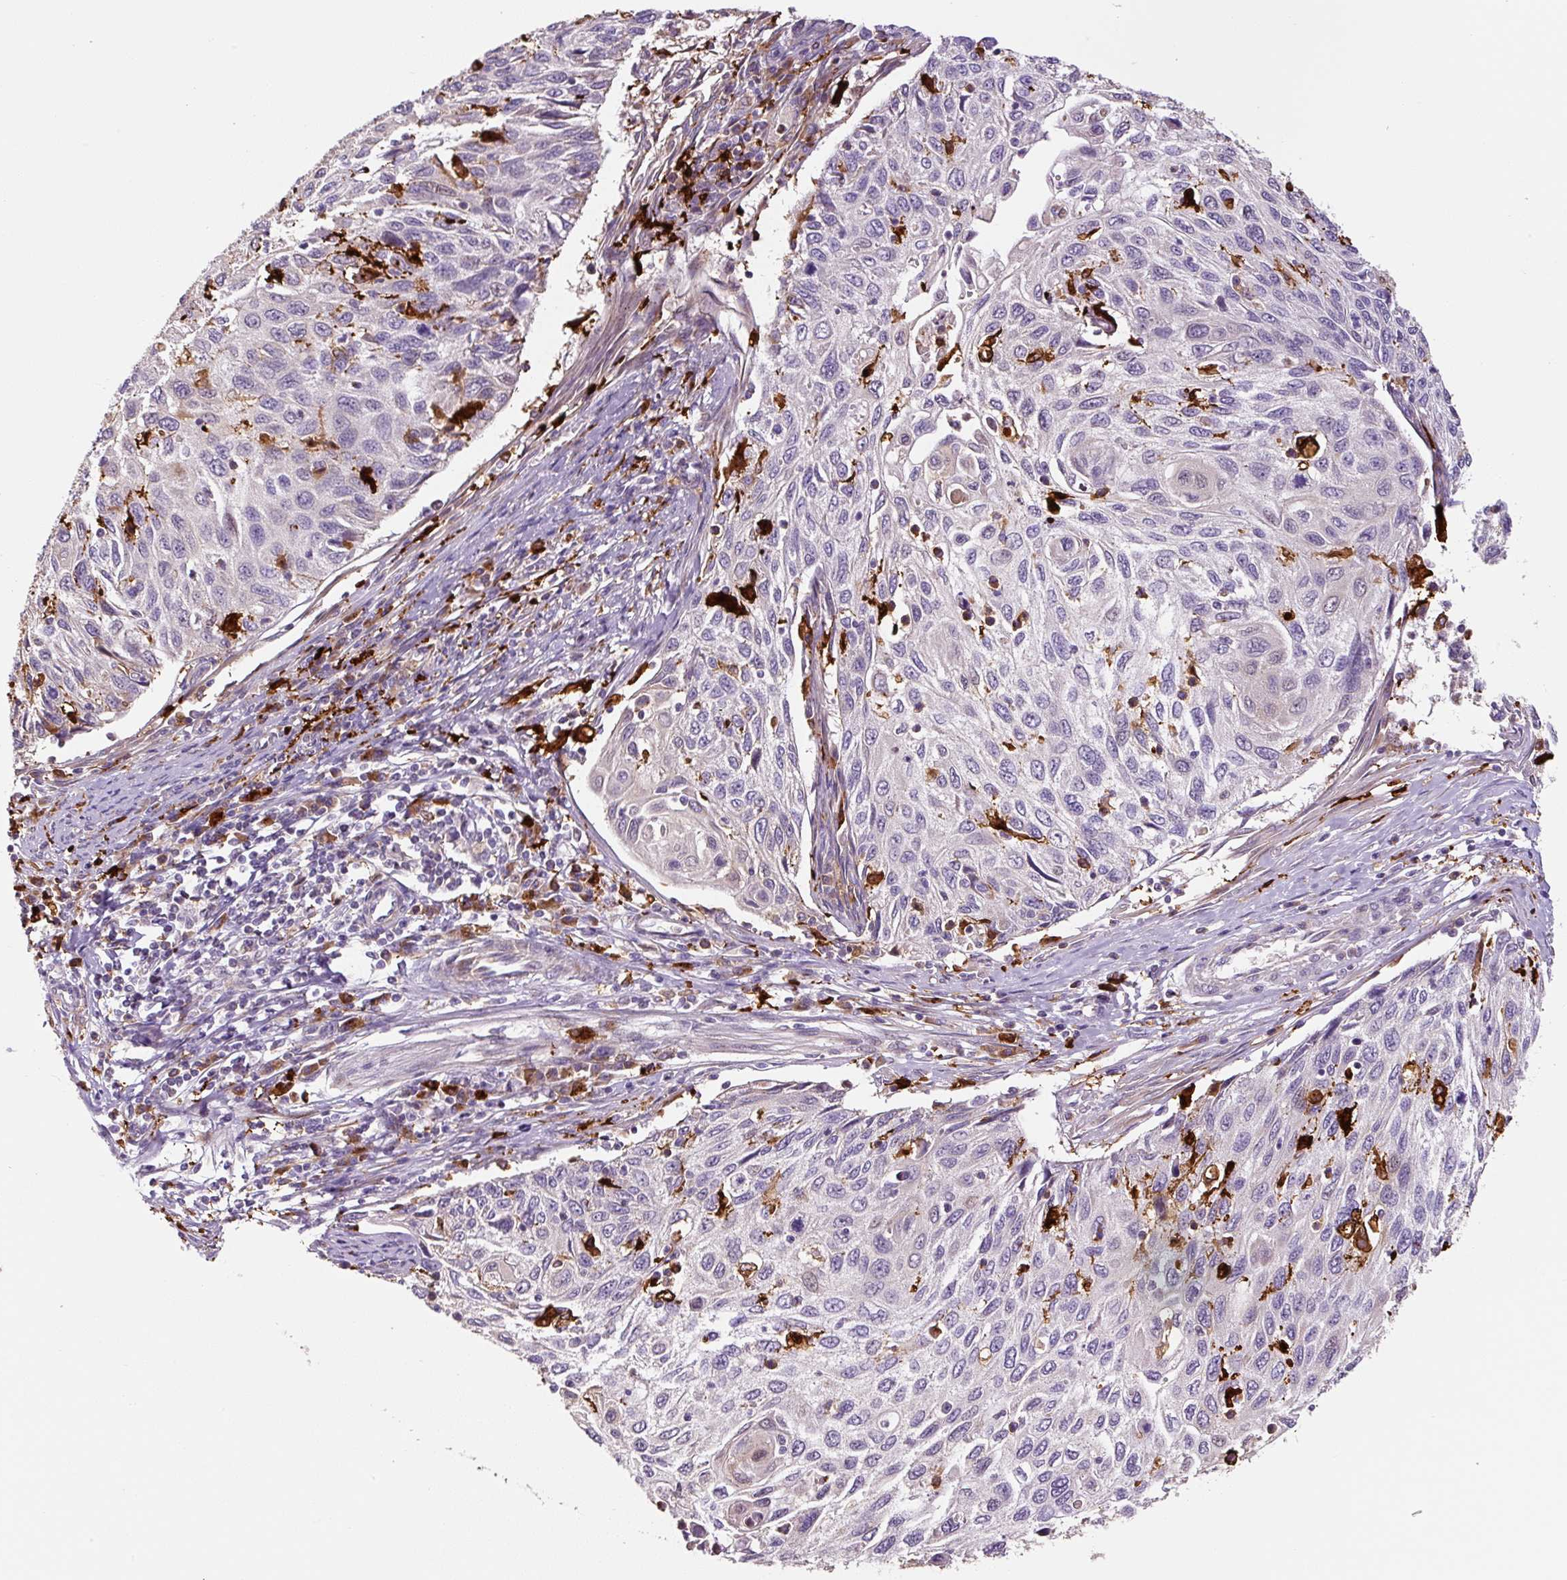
{"staining": {"intensity": "negative", "quantity": "none", "location": "none"}, "tissue": "cervical cancer", "cell_type": "Tumor cells", "image_type": "cancer", "snomed": [{"axis": "morphology", "description": "Squamous cell carcinoma, NOS"}, {"axis": "topography", "description": "Cervix"}], "caption": "An IHC micrograph of squamous cell carcinoma (cervical) is shown. There is no staining in tumor cells of squamous cell carcinoma (cervical). (Immunohistochemistry (ihc), brightfield microscopy, high magnification).", "gene": "FUT10", "patient": {"sex": "female", "age": 70}}